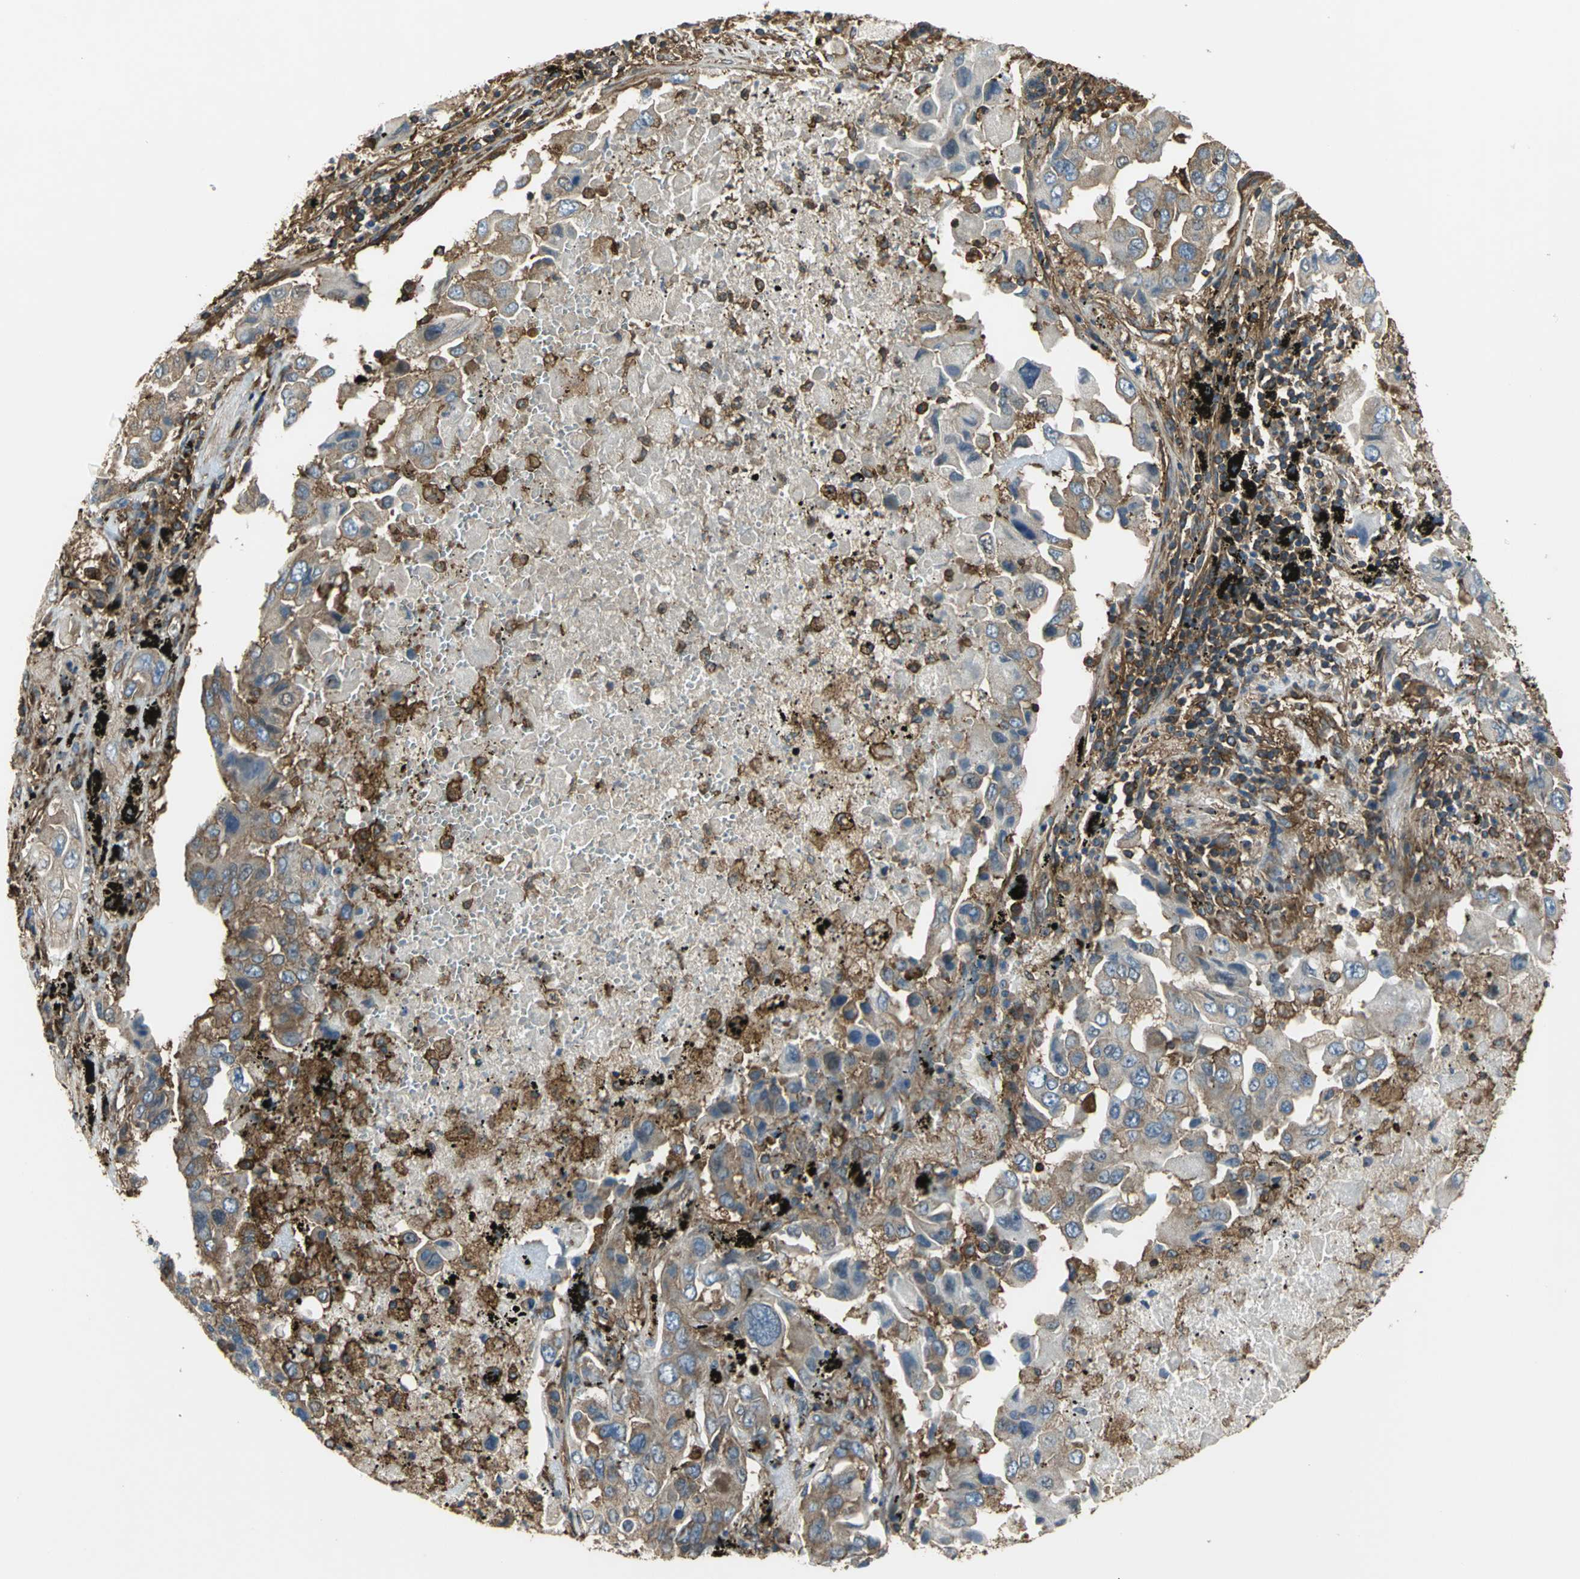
{"staining": {"intensity": "weak", "quantity": "25%-75%", "location": "cytoplasmic/membranous"}, "tissue": "lung cancer", "cell_type": "Tumor cells", "image_type": "cancer", "snomed": [{"axis": "morphology", "description": "Adenocarcinoma, NOS"}, {"axis": "topography", "description": "Lung"}], "caption": "This micrograph demonstrates lung cancer stained with immunohistochemistry to label a protein in brown. The cytoplasmic/membranous of tumor cells show weak positivity for the protein. Nuclei are counter-stained blue.", "gene": "TLN1", "patient": {"sex": "female", "age": 65}}